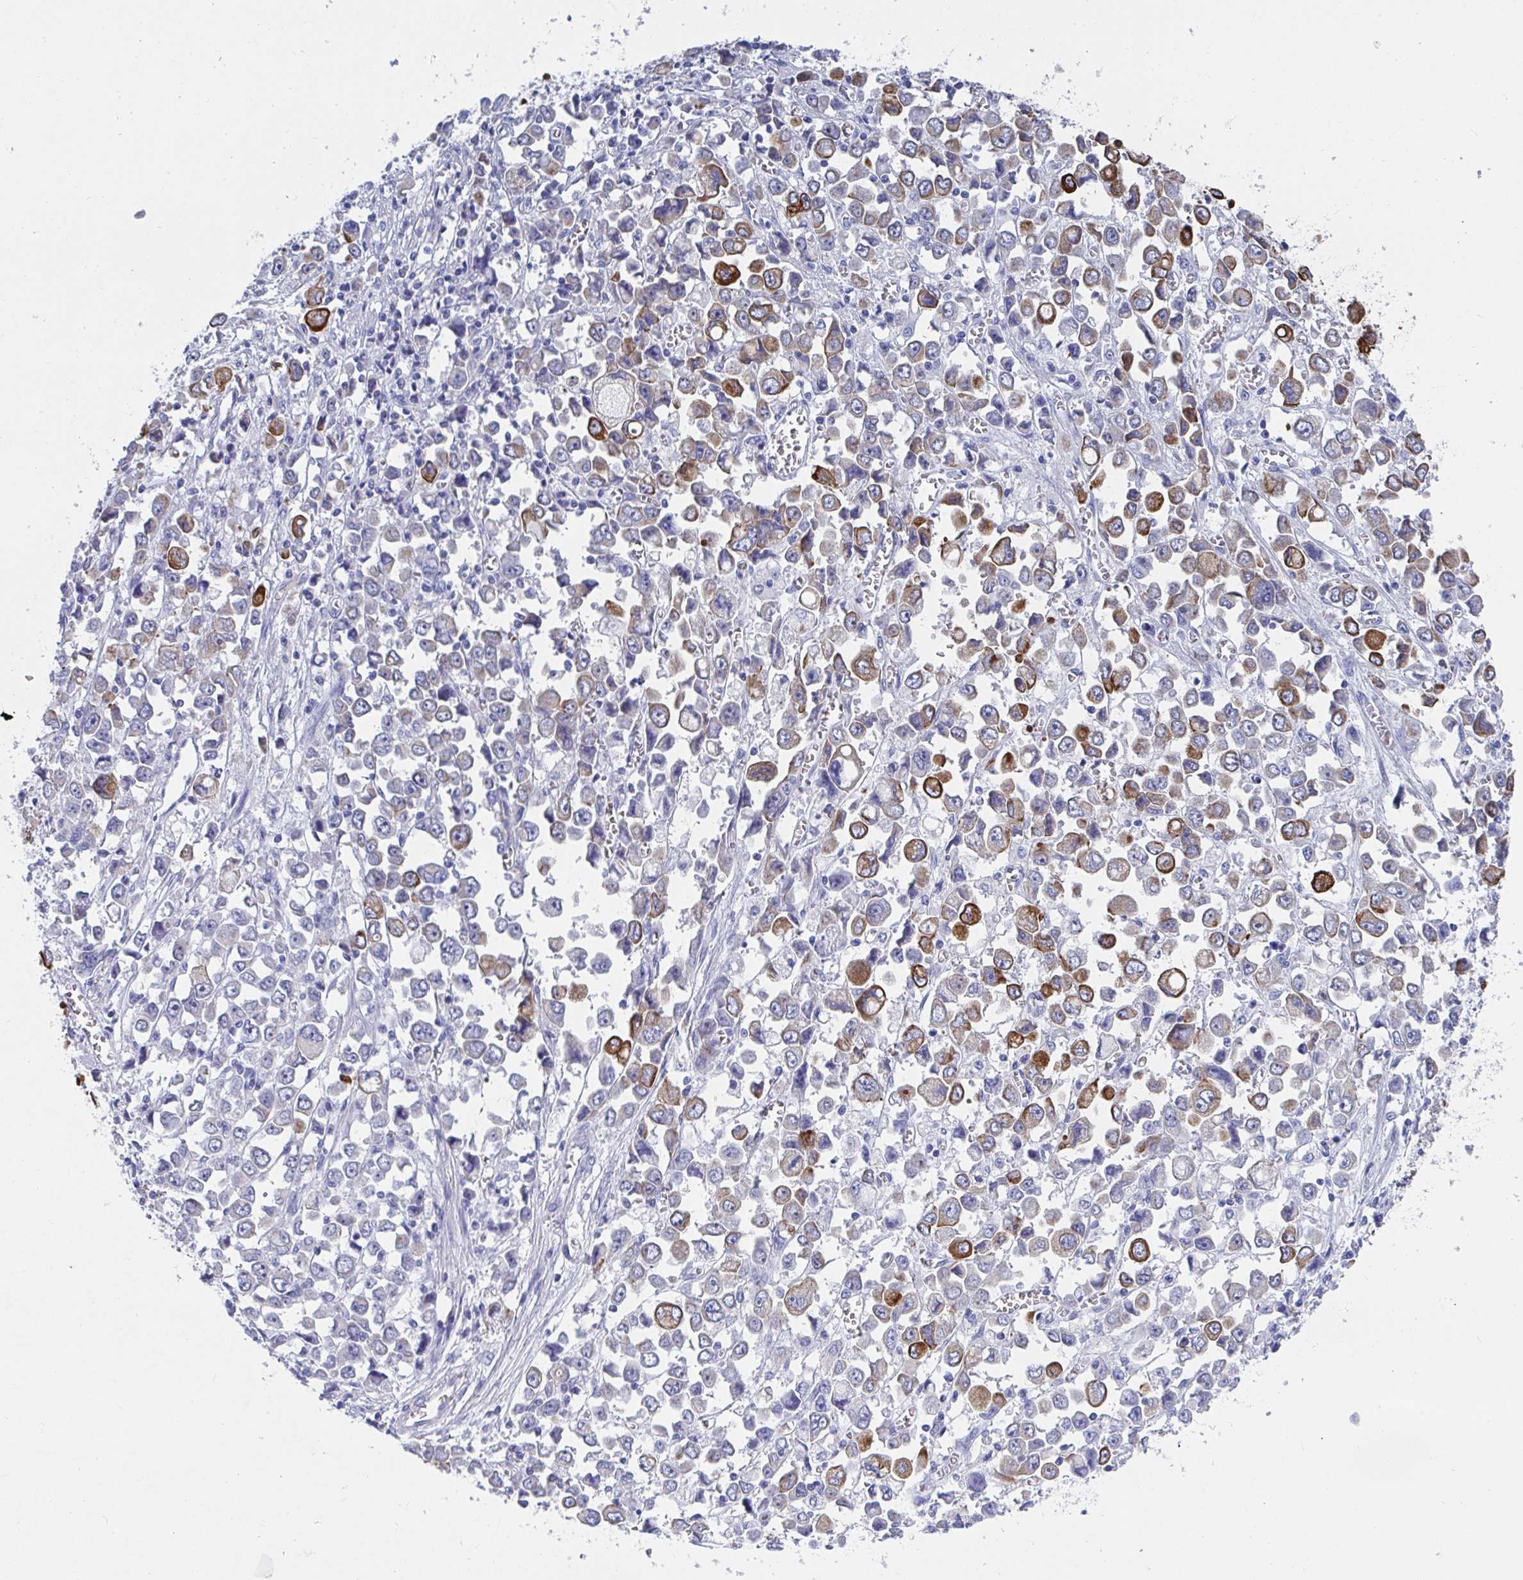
{"staining": {"intensity": "moderate", "quantity": "<25%", "location": "cytoplasmic/membranous"}, "tissue": "stomach cancer", "cell_type": "Tumor cells", "image_type": "cancer", "snomed": [{"axis": "morphology", "description": "Adenocarcinoma, NOS"}, {"axis": "topography", "description": "Stomach, upper"}], "caption": "A brown stain labels moderate cytoplasmic/membranous positivity of a protein in stomach cancer tumor cells. The staining was performed using DAB to visualize the protein expression in brown, while the nuclei were stained in blue with hematoxylin (Magnification: 20x).", "gene": "CLDN8", "patient": {"sex": "male", "age": 70}}